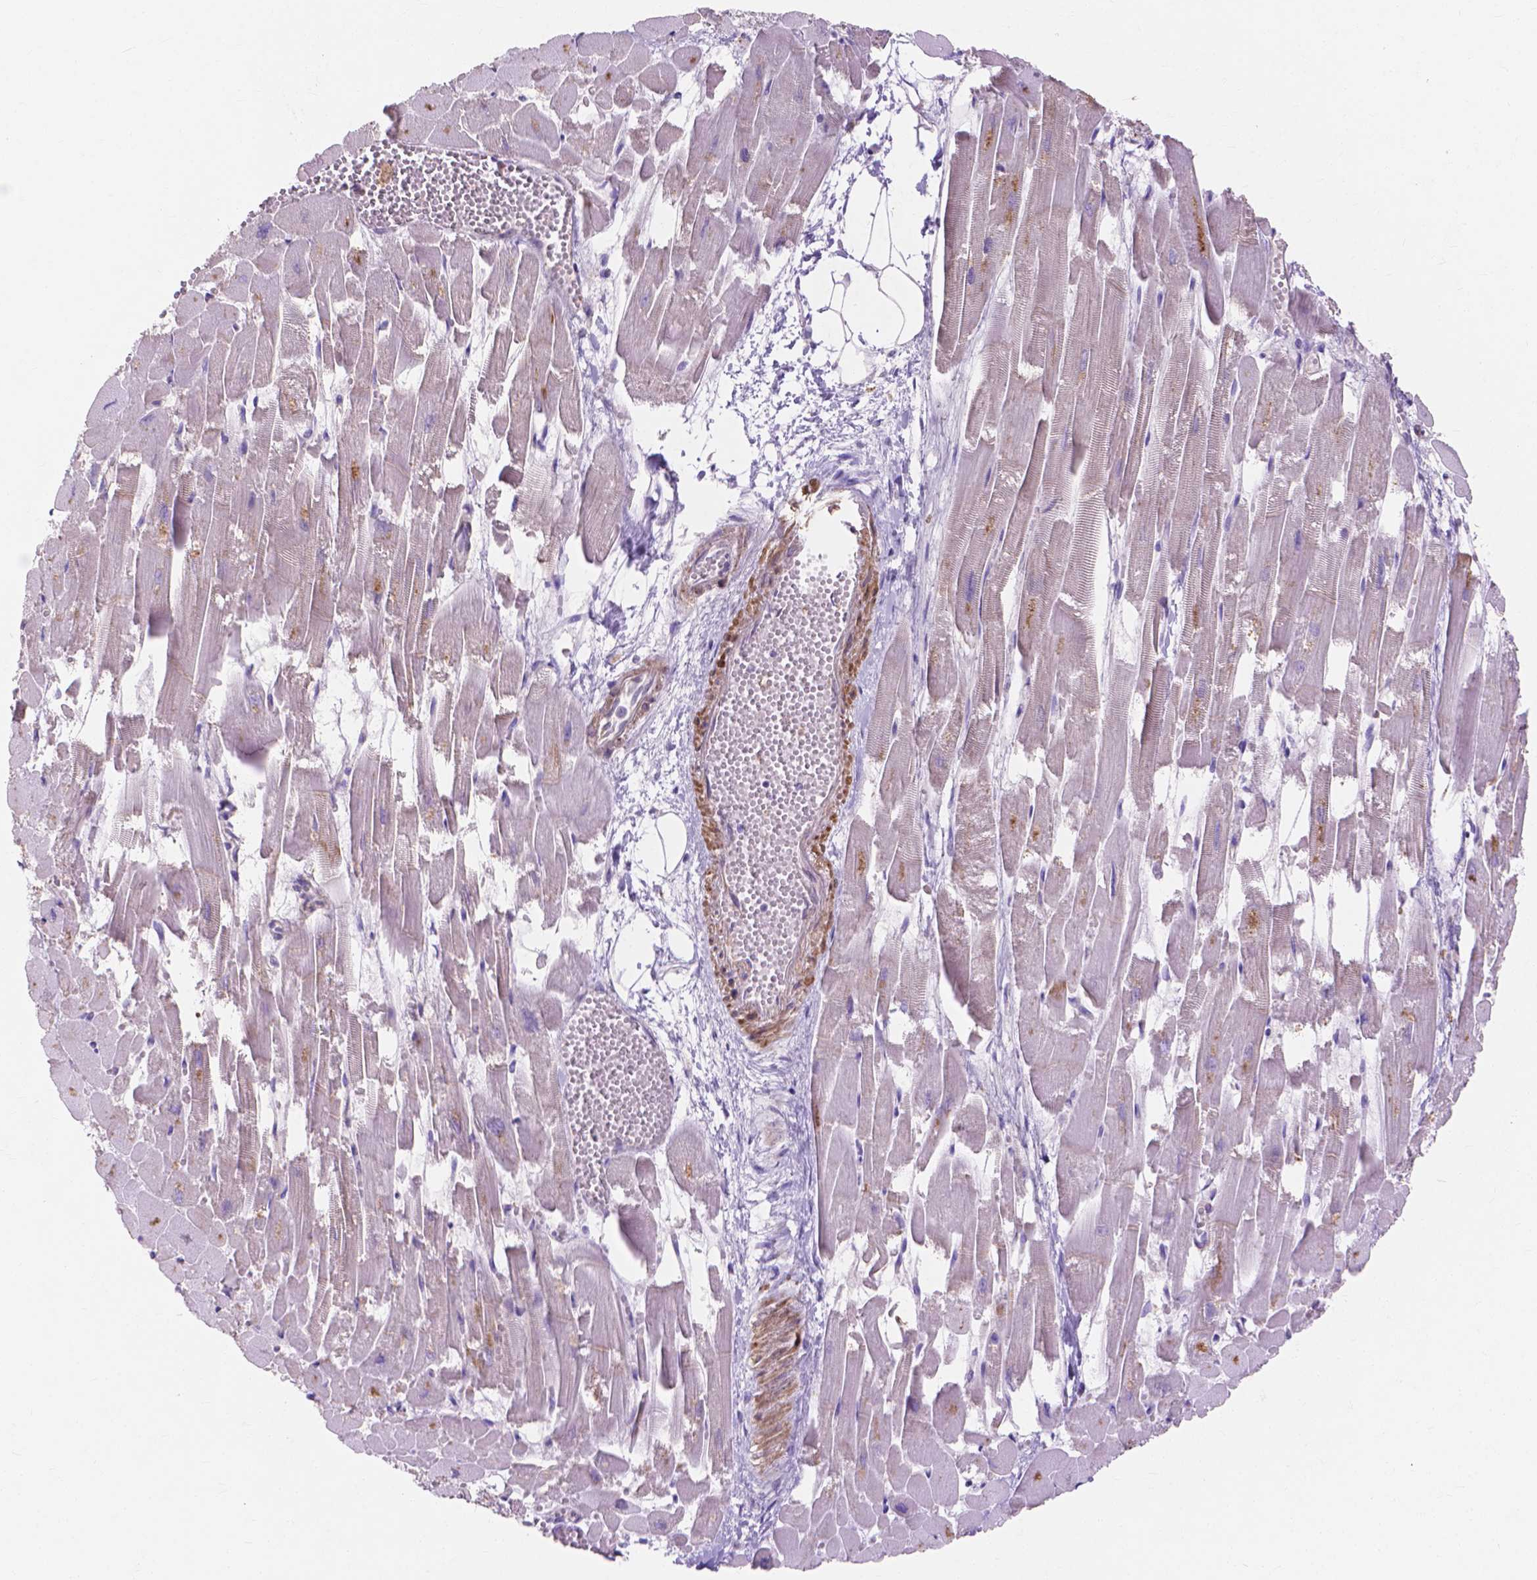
{"staining": {"intensity": "weak", "quantity": "25%-75%", "location": "cytoplasmic/membranous"}, "tissue": "heart muscle", "cell_type": "Cardiomyocytes", "image_type": "normal", "snomed": [{"axis": "morphology", "description": "Normal tissue, NOS"}, {"axis": "topography", "description": "Heart"}], "caption": "Heart muscle was stained to show a protein in brown. There is low levels of weak cytoplasmic/membranous staining in about 25%-75% of cardiomyocytes. The staining was performed using DAB (3,3'-diaminobenzidine), with brown indicating positive protein expression. Nuclei are stained blue with hematoxylin.", "gene": "MBLAC1", "patient": {"sex": "female", "age": 52}}